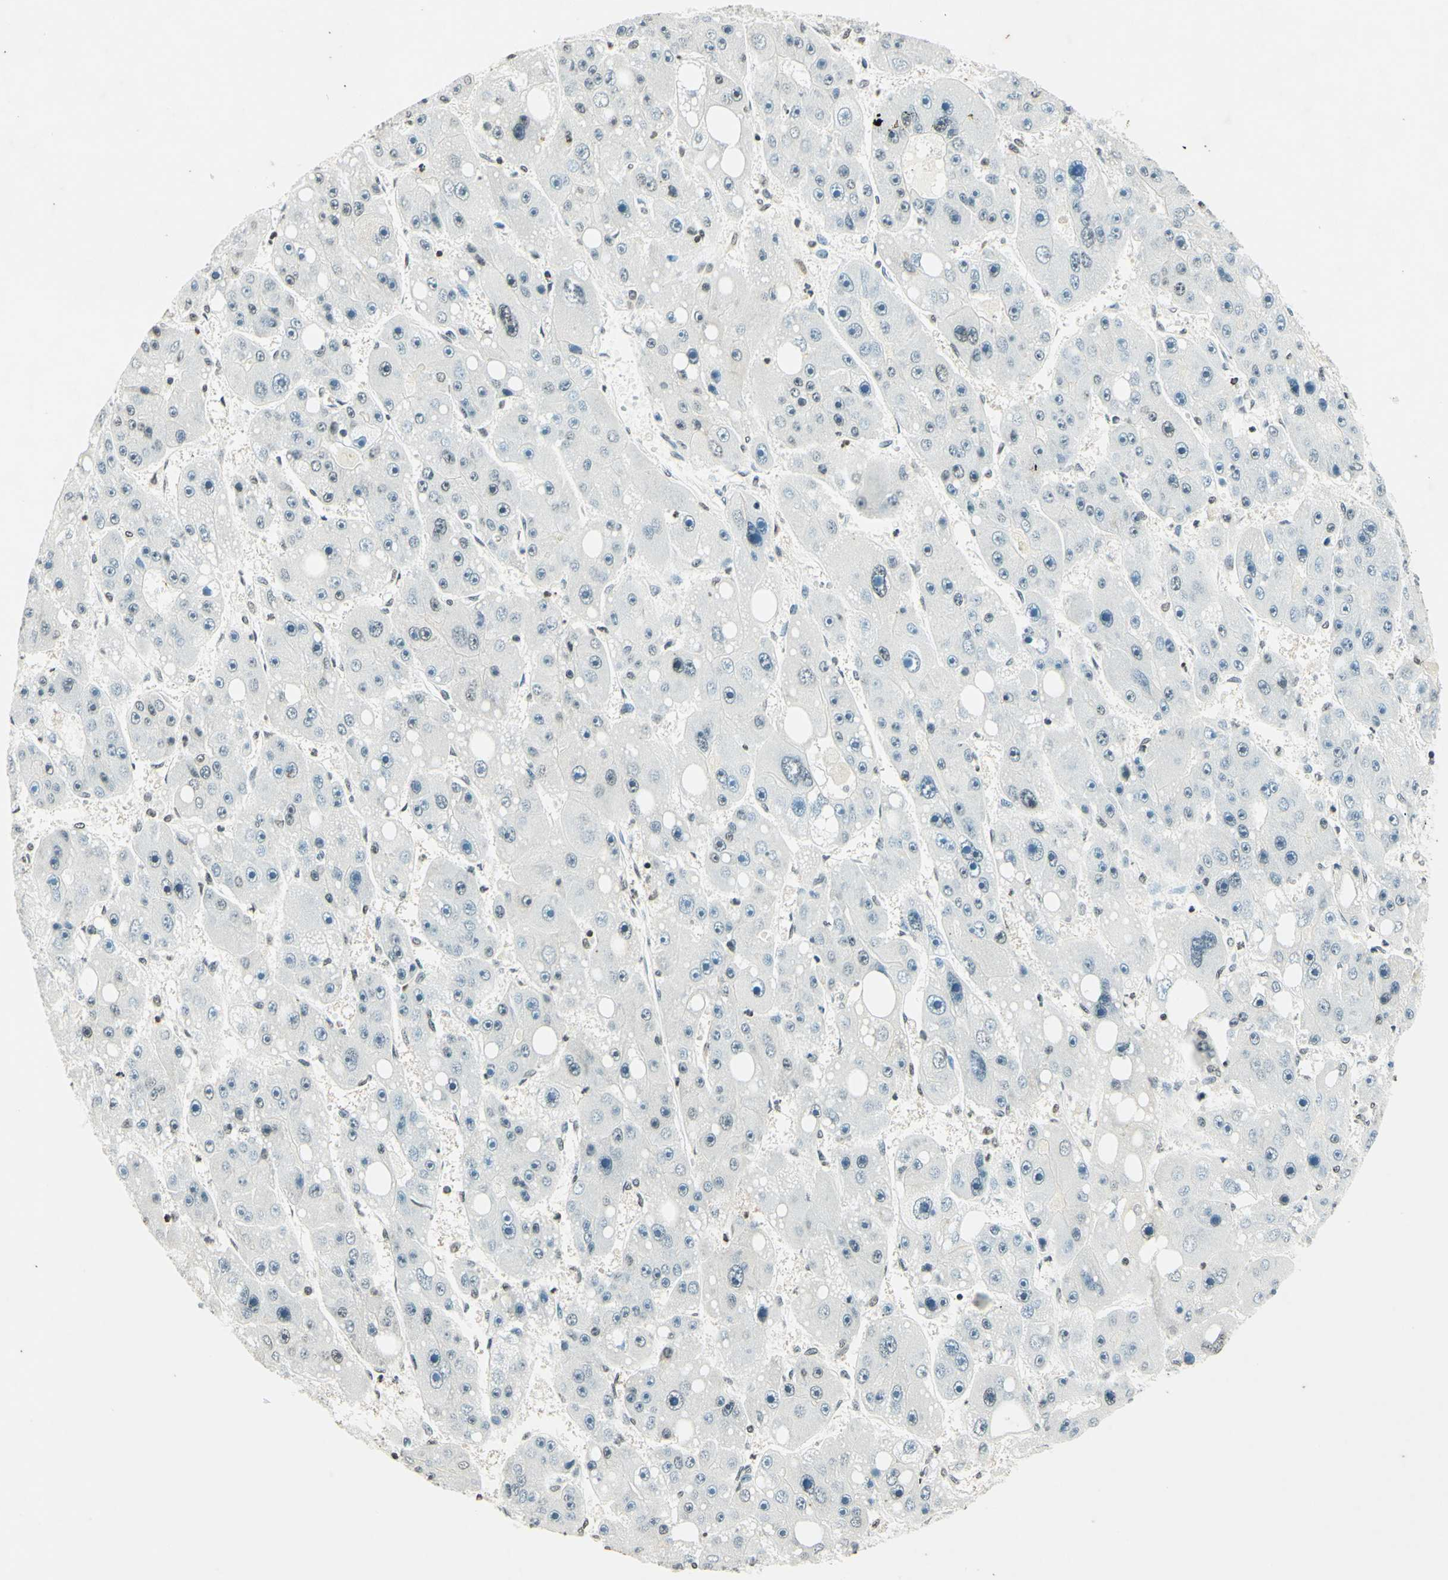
{"staining": {"intensity": "weak", "quantity": "<25%", "location": "nuclear"}, "tissue": "liver cancer", "cell_type": "Tumor cells", "image_type": "cancer", "snomed": [{"axis": "morphology", "description": "Carcinoma, Hepatocellular, NOS"}, {"axis": "topography", "description": "Liver"}], "caption": "DAB immunohistochemical staining of human hepatocellular carcinoma (liver) reveals no significant positivity in tumor cells.", "gene": "MSH2", "patient": {"sex": "female", "age": 61}}